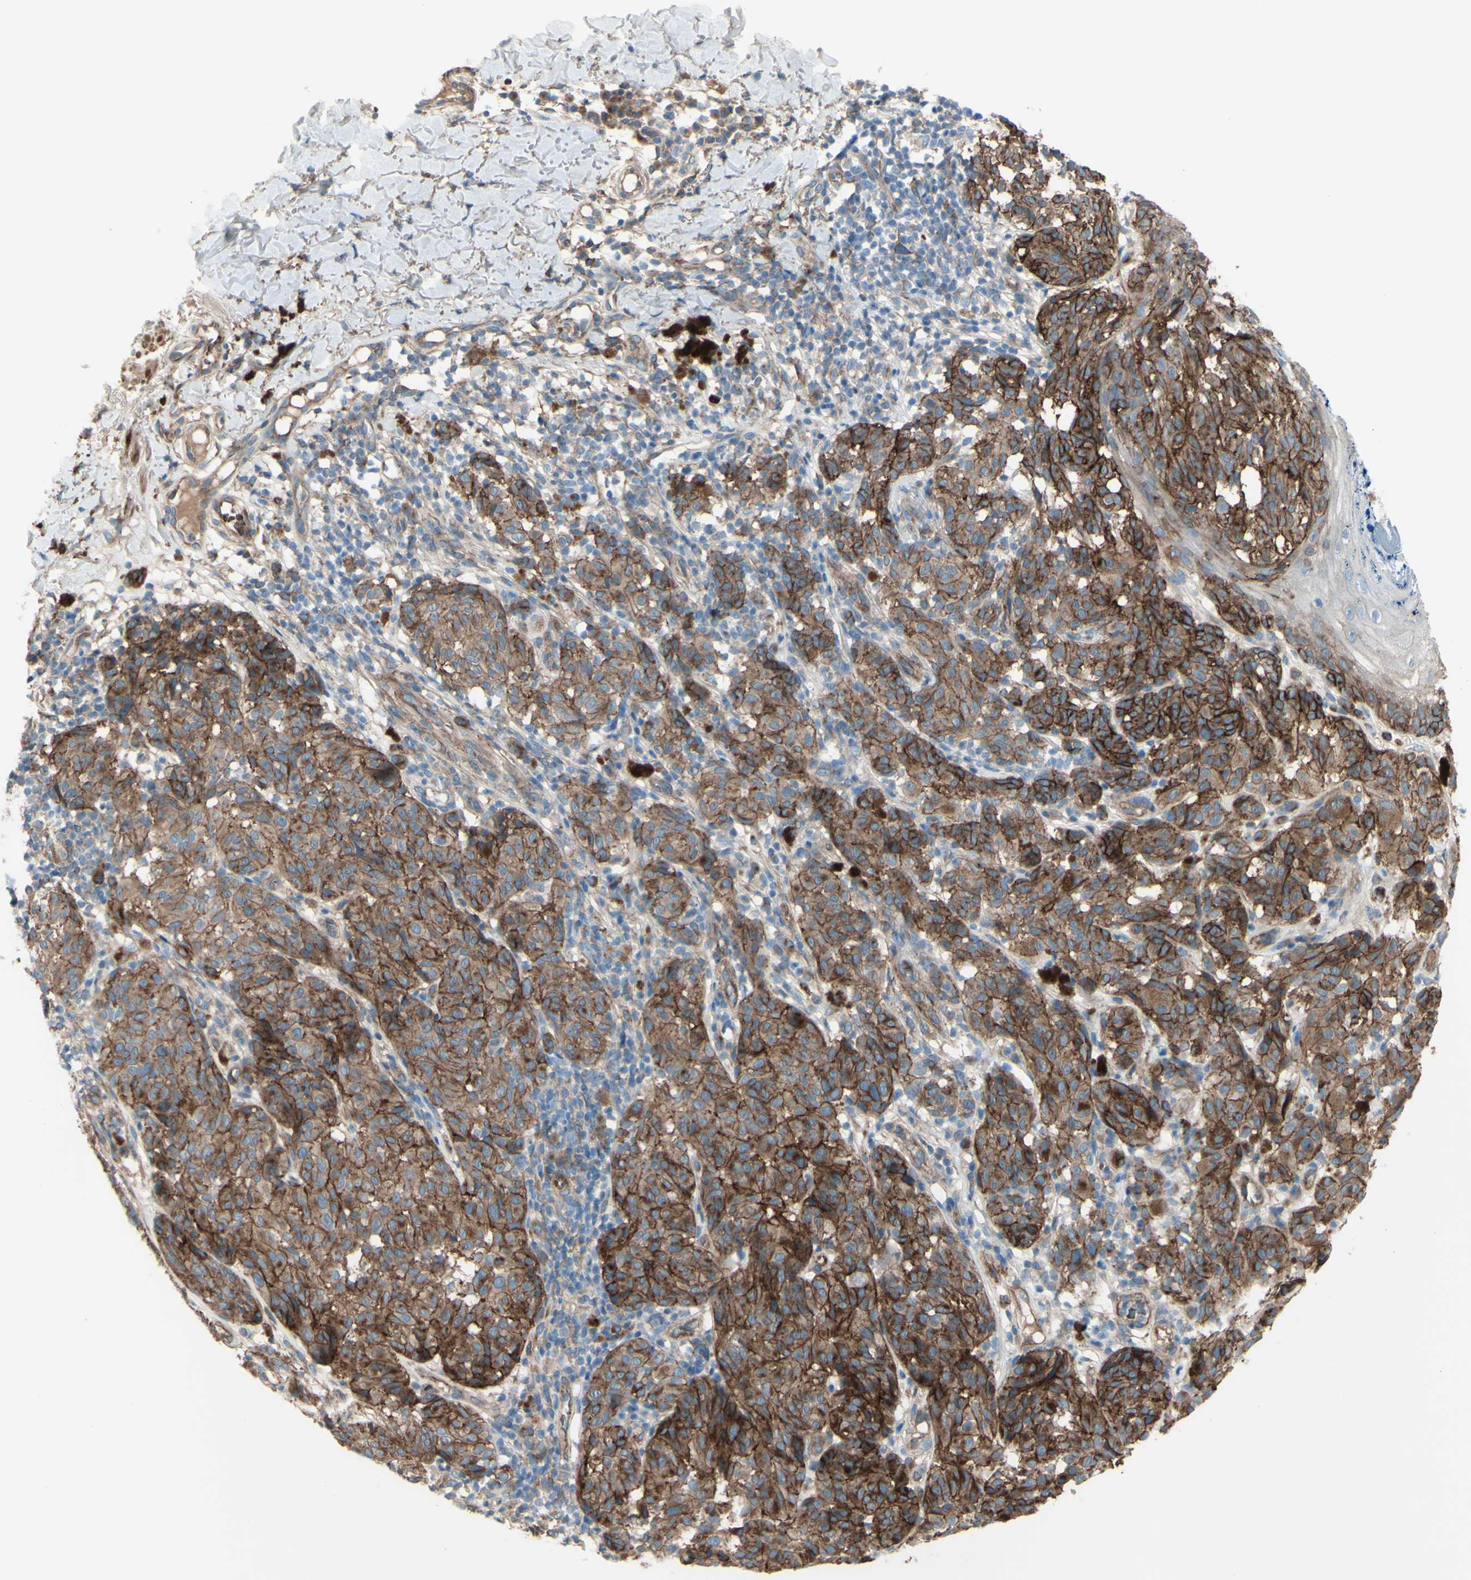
{"staining": {"intensity": "strong", "quantity": ">75%", "location": "cytoplasmic/membranous"}, "tissue": "melanoma", "cell_type": "Tumor cells", "image_type": "cancer", "snomed": [{"axis": "morphology", "description": "Malignant melanoma, NOS"}, {"axis": "topography", "description": "Skin"}], "caption": "Protein staining displays strong cytoplasmic/membranous expression in approximately >75% of tumor cells in malignant melanoma.", "gene": "PCDHGA2", "patient": {"sex": "female", "age": 46}}